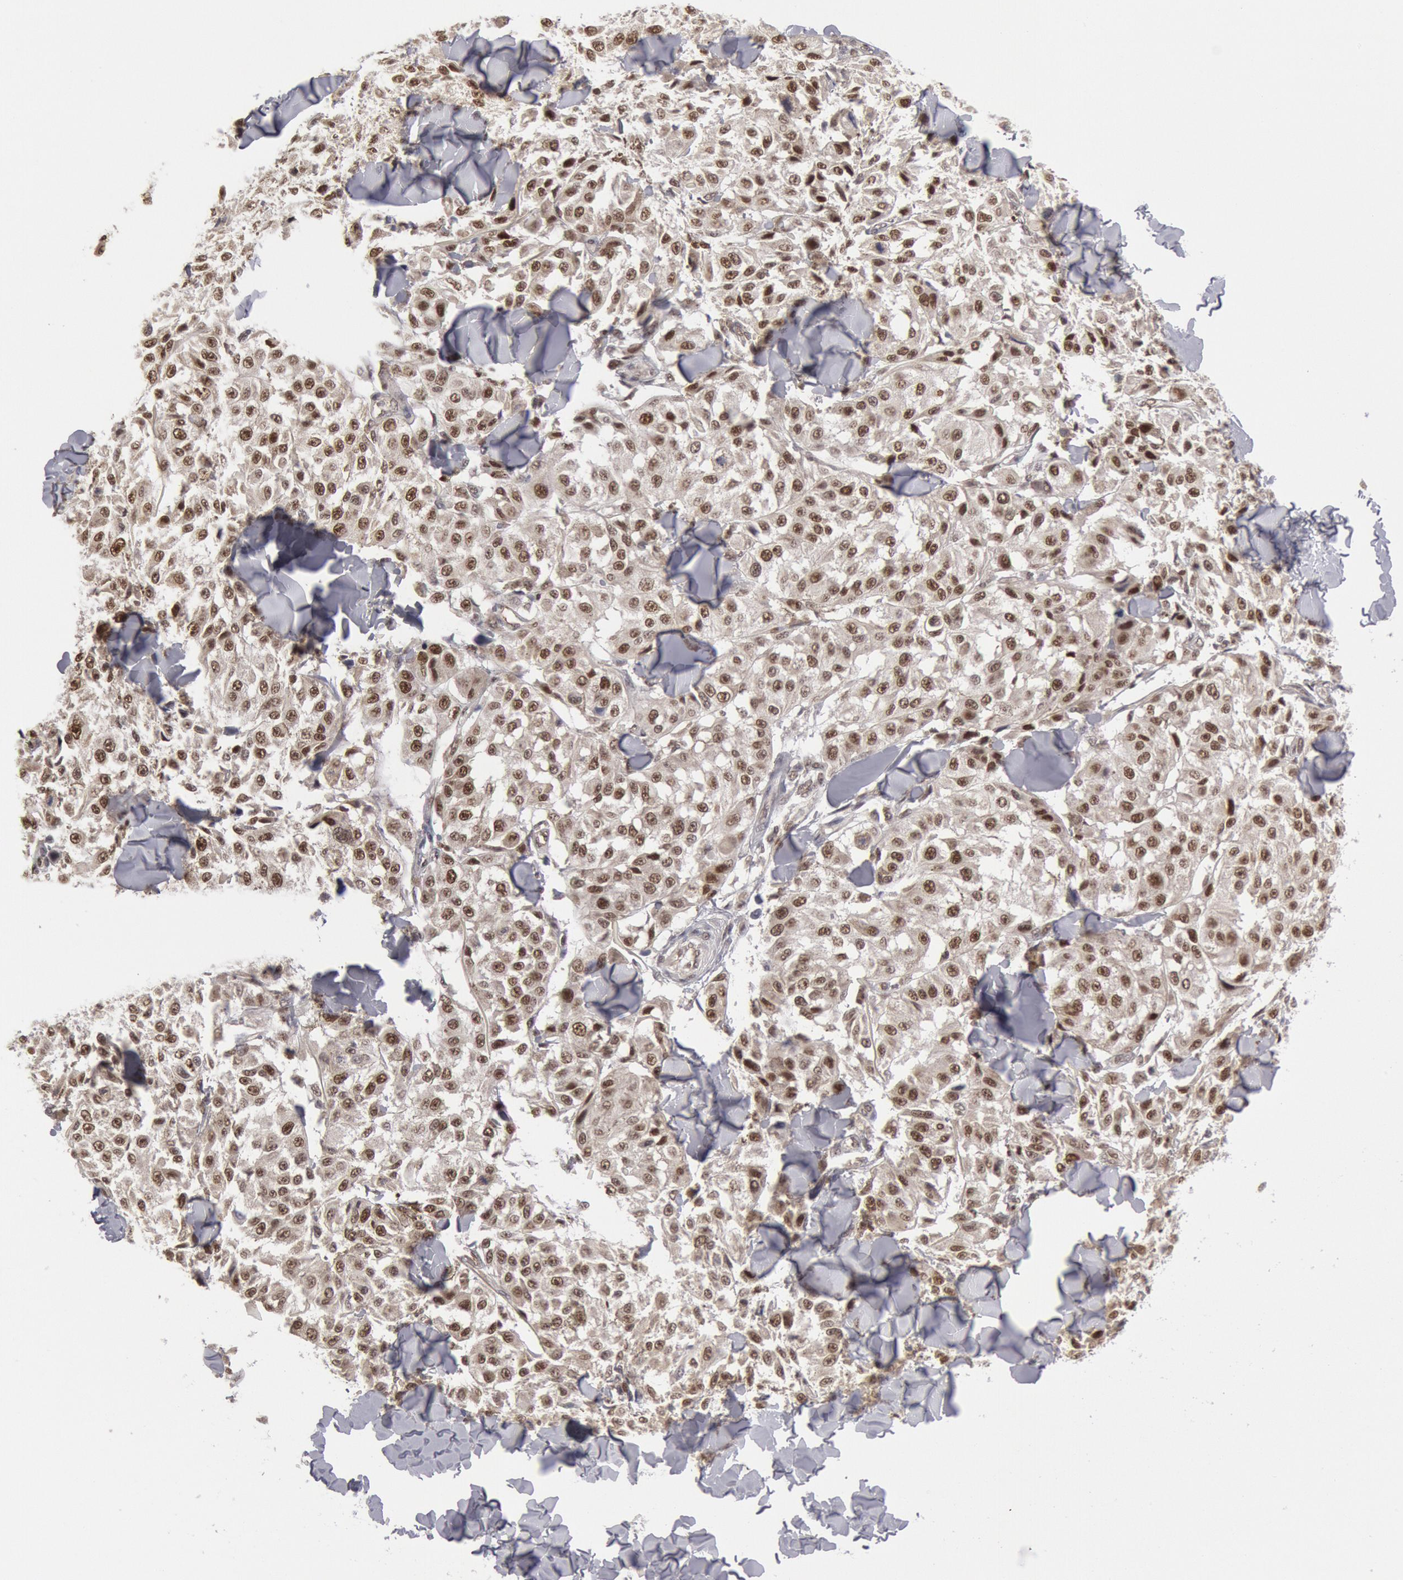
{"staining": {"intensity": "weak", "quantity": ">75%", "location": "nuclear"}, "tissue": "melanoma", "cell_type": "Tumor cells", "image_type": "cancer", "snomed": [{"axis": "morphology", "description": "Malignant melanoma, NOS"}, {"axis": "topography", "description": "Skin"}], "caption": "Immunohistochemistry (DAB (3,3'-diaminobenzidine)) staining of melanoma reveals weak nuclear protein staining in about >75% of tumor cells. (IHC, brightfield microscopy, high magnification).", "gene": "PPP4R3B", "patient": {"sex": "female", "age": 64}}